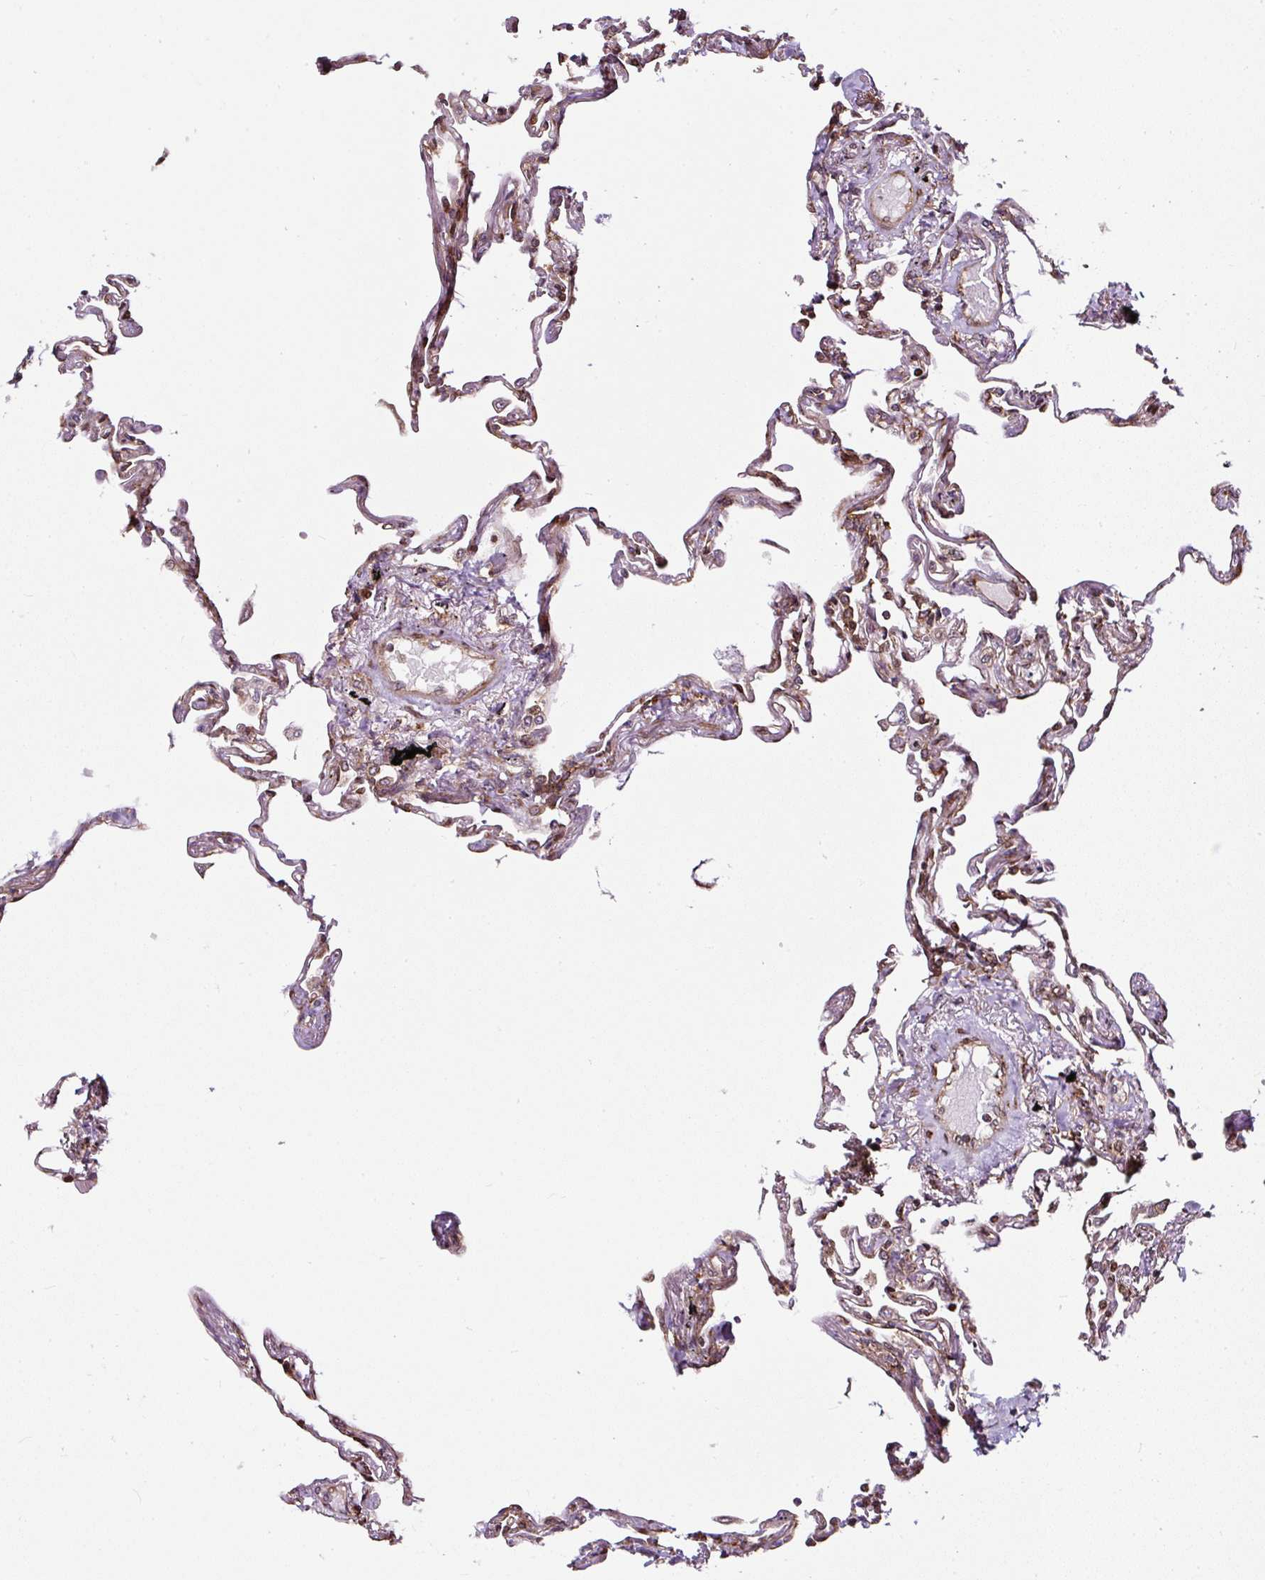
{"staining": {"intensity": "moderate", "quantity": "25%-75%", "location": "cytoplasmic/membranous,nuclear"}, "tissue": "lung", "cell_type": "Alveolar cells", "image_type": "normal", "snomed": [{"axis": "morphology", "description": "Normal tissue, NOS"}, {"axis": "topography", "description": "Lung"}], "caption": "Immunohistochemical staining of unremarkable lung demonstrates medium levels of moderate cytoplasmic/membranous,nuclear expression in approximately 25%-75% of alveolar cells.", "gene": "KDM4E", "patient": {"sex": "female", "age": 67}}